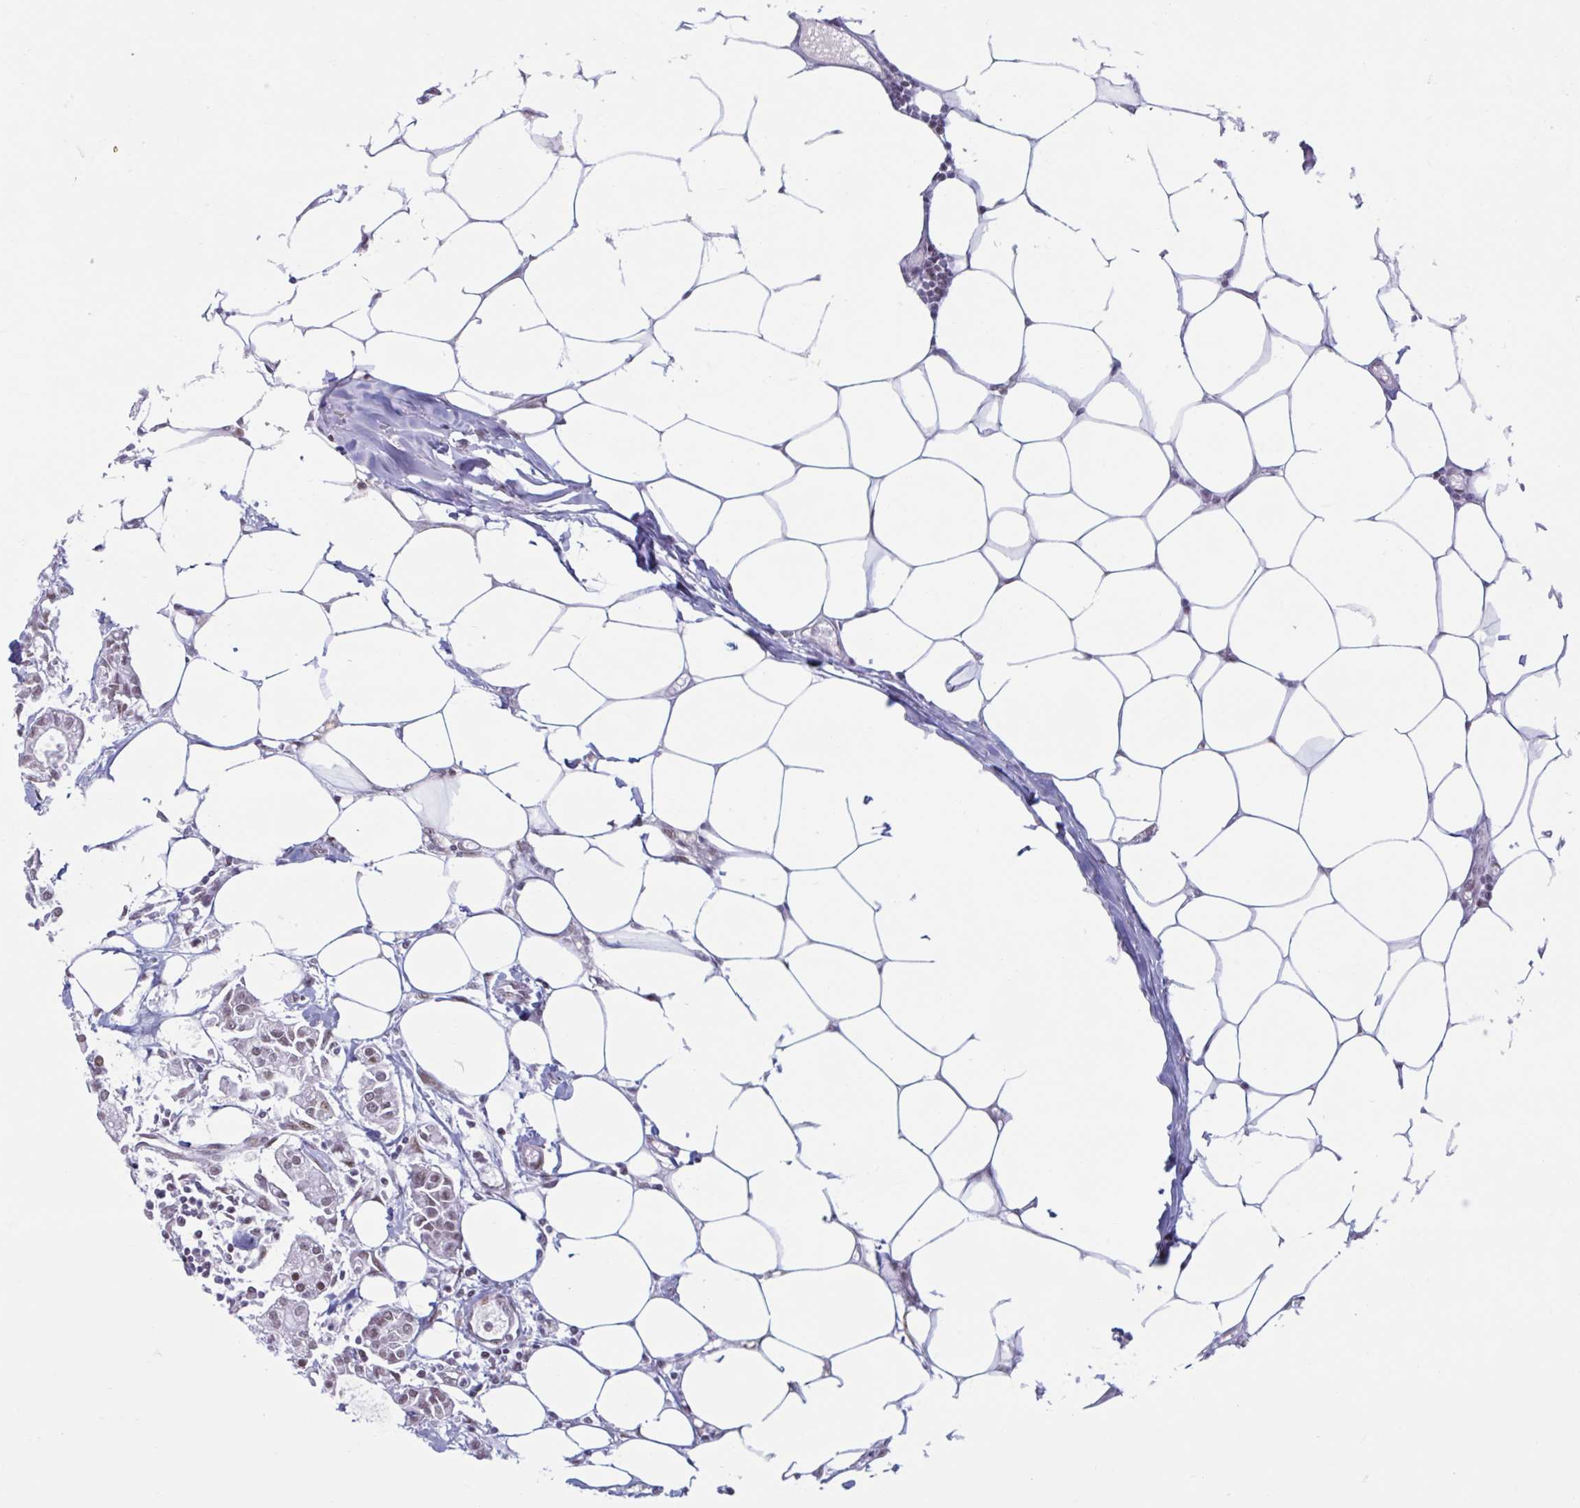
{"staining": {"intensity": "moderate", "quantity": ">75%", "location": "nuclear"}, "tissue": "breast cancer", "cell_type": "Tumor cells", "image_type": "cancer", "snomed": [{"axis": "morphology", "description": "Duct carcinoma"}, {"axis": "topography", "description": "Breast"}], "caption": "Immunohistochemistry (IHC) histopathology image of infiltrating ductal carcinoma (breast) stained for a protein (brown), which shows medium levels of moderate nuclear staining in about >75% of tumor cells.", "gene": "HSD17B6", "patient": {"sex": "female", "age": 84}}